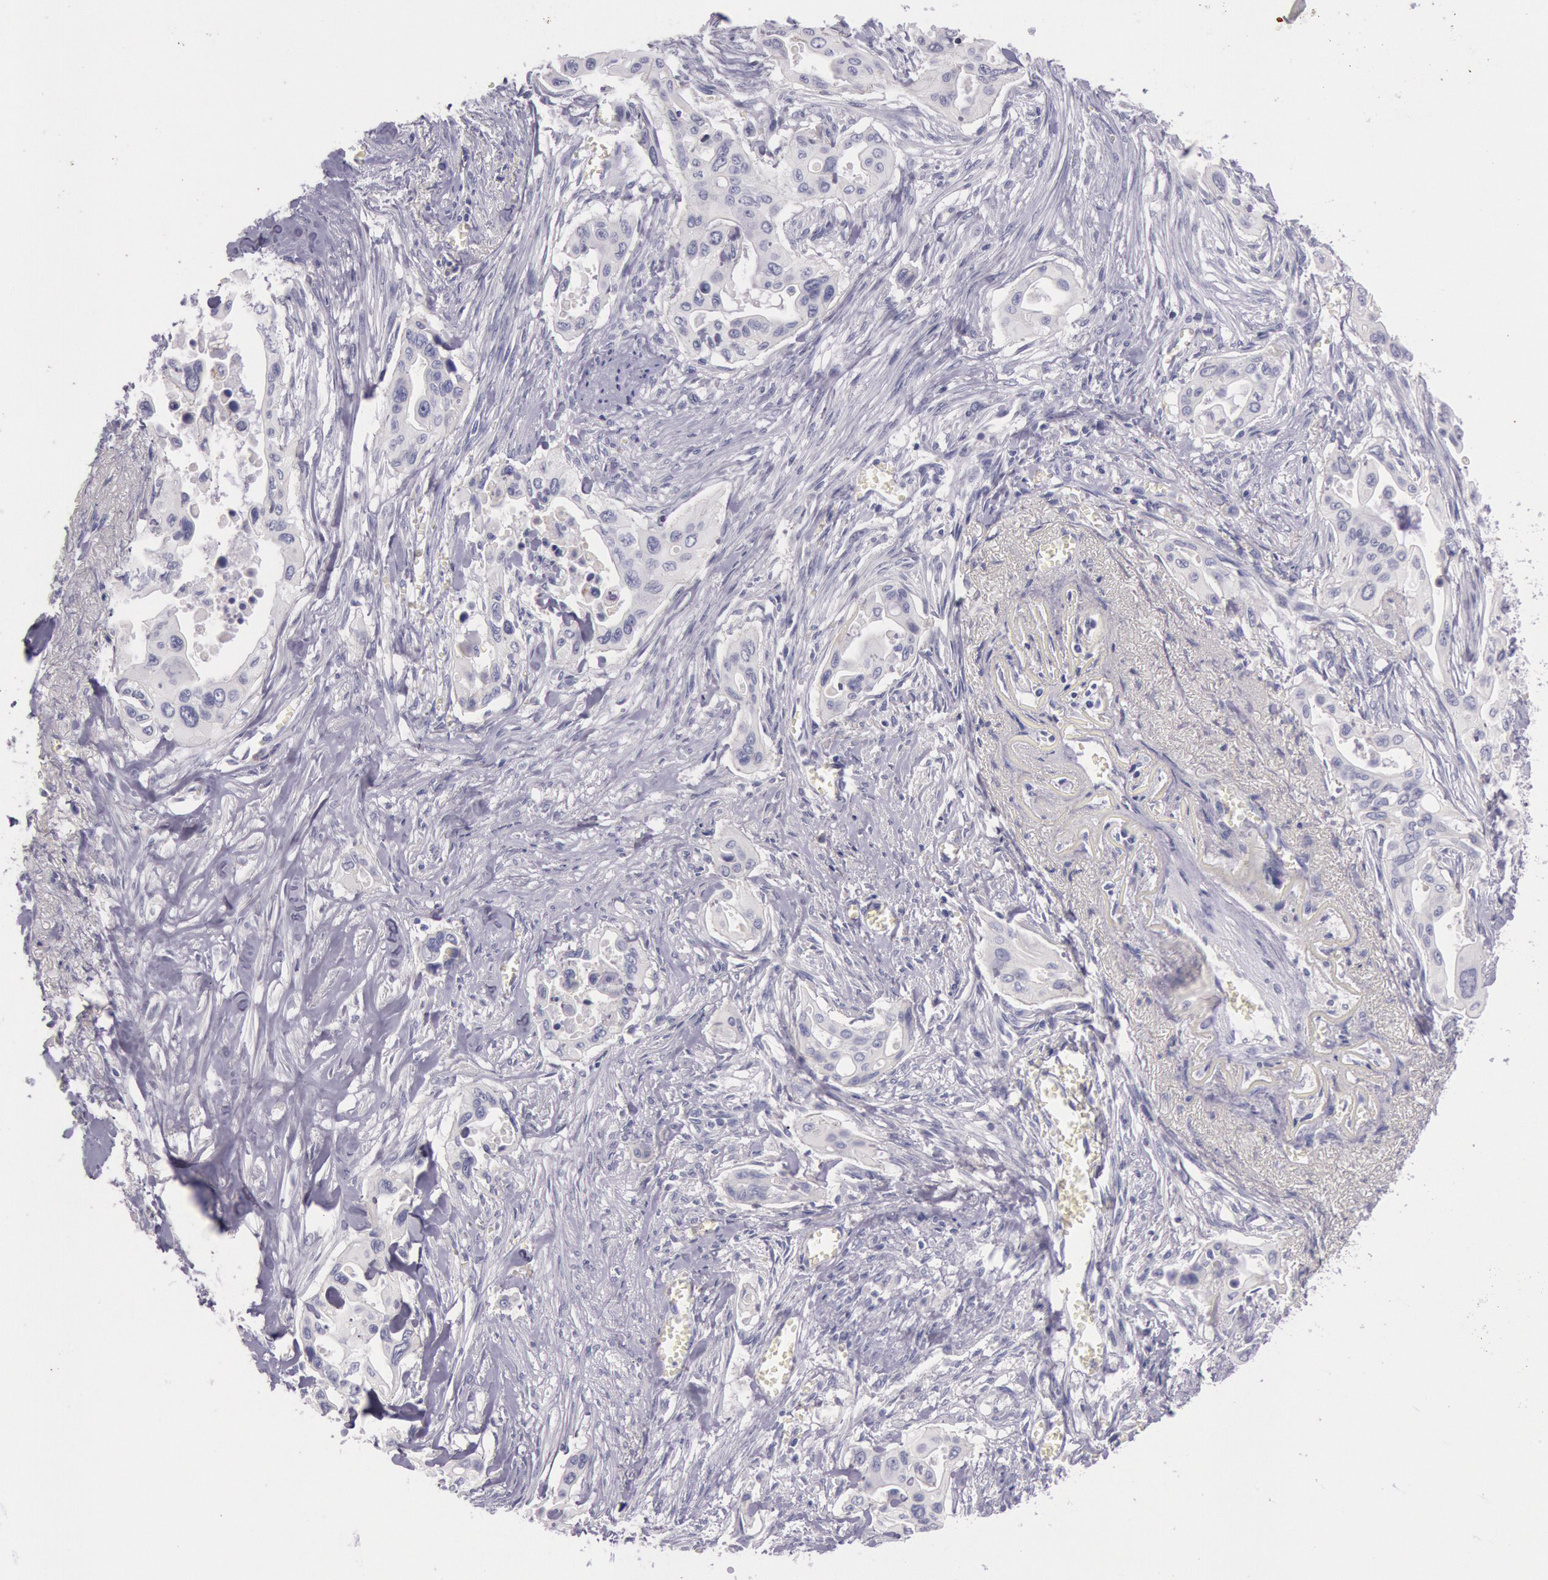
{"staining": {"intensity": "negative", "quantity": "none", "location": "none"}, "tissue": "pancreatic cancer", "cell_type": "Tumor cells", "image_type": "cancer", "snomed": [{"axis": "morphology", "description": "Adenocarcinoma, NOS"}, {"axis": "topography", "description": "Pancreas"}], "caption": "An immunohistochemistry (IHC) histopathology image of adenocarcinoma (pancreatic) is shown. There is no staining in tumor cells of adenocarcinoma (pancreatic).", "gene": "EGFR", "patient": {"sex": "male", "age": 77}}